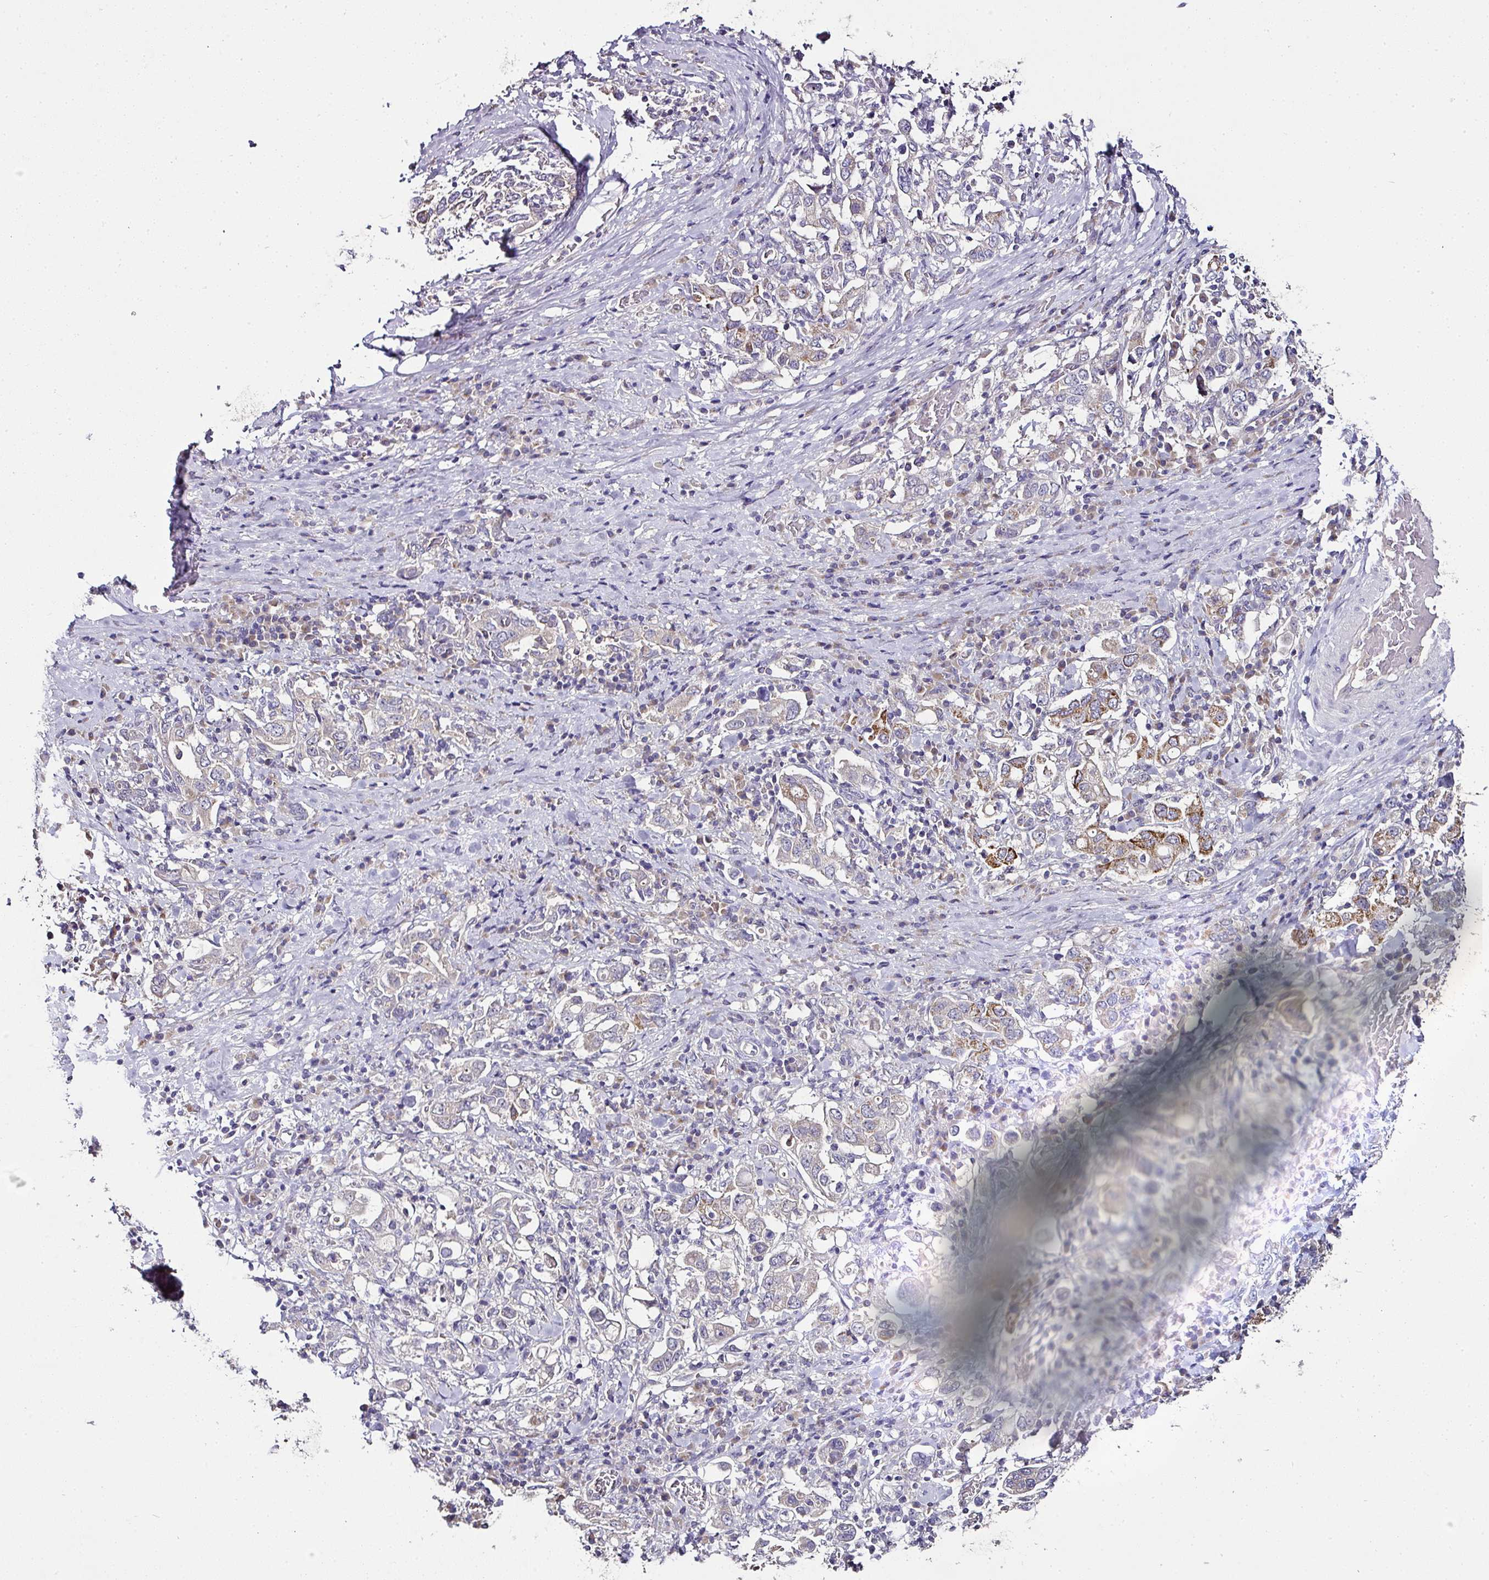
{"staining": {"intensity": "moderate", "quantity": "<25%", "location": "cytoplasmic/membranous"}, "tissue": "stomach cancer", "cell_type": "Tumor cells", "image_type": "cancer", "snomed": [{"axis": "morphology", "description": "Adenocarcinoma, NOS"}, {"axis": "topography", "description": "Stomach, upper"}, {"axis": "topography", "description": "Stomach"}], "caption": "Immunohistochemistry (IHC) image of neoplastic tissue: stomach adenocarcinoma stained using immunohistochemistry reveals low levels of moderate protein expression localized specifically in the cytoplasmic/membranous of tumor cells, appearing as a cytoplasmic/membranous brown color.", "gene": "SKIC2", "patient": {"sex": "male", "age": 62}}